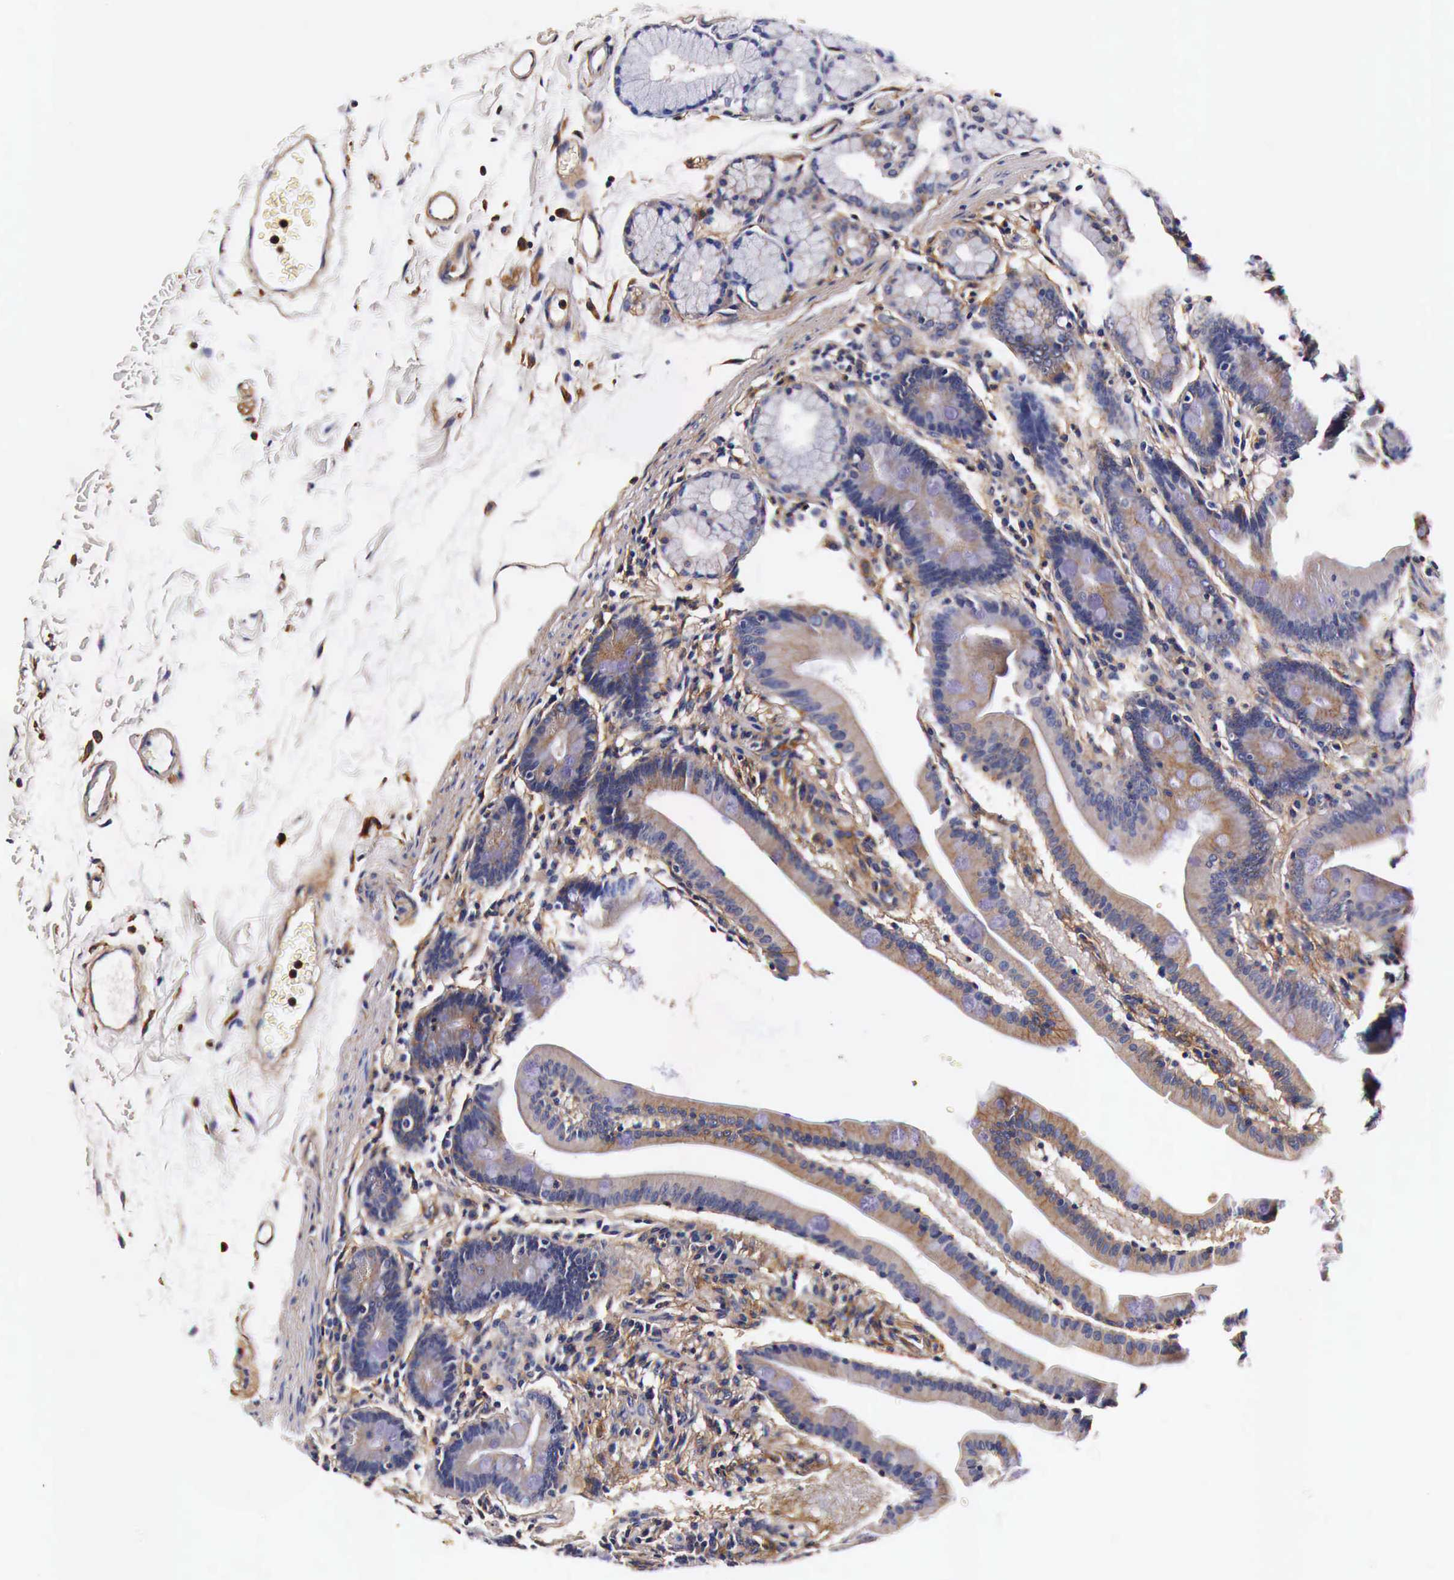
{"staining": {"intensity": "weak", "quantity": "<25%", "location": "cytoplasmic/membranous"}, "tissue": "duodenum", "cell_type": "Glandular cells", "image_type": "normal", "snomed": [{"axis": "morphology", "description": "Normal tissue, NOS"}, {"axis": "topography", "description": "Duodenum"}], "caption": "IHC photomicrograph of normal duodenum: human duodenum stained with DAB (3,3'-diaminobenzidine) demonstrates no significant protein staining in glandular cells.", "gene": "RP2", "patient": {"sex": "female", "age": 77}}